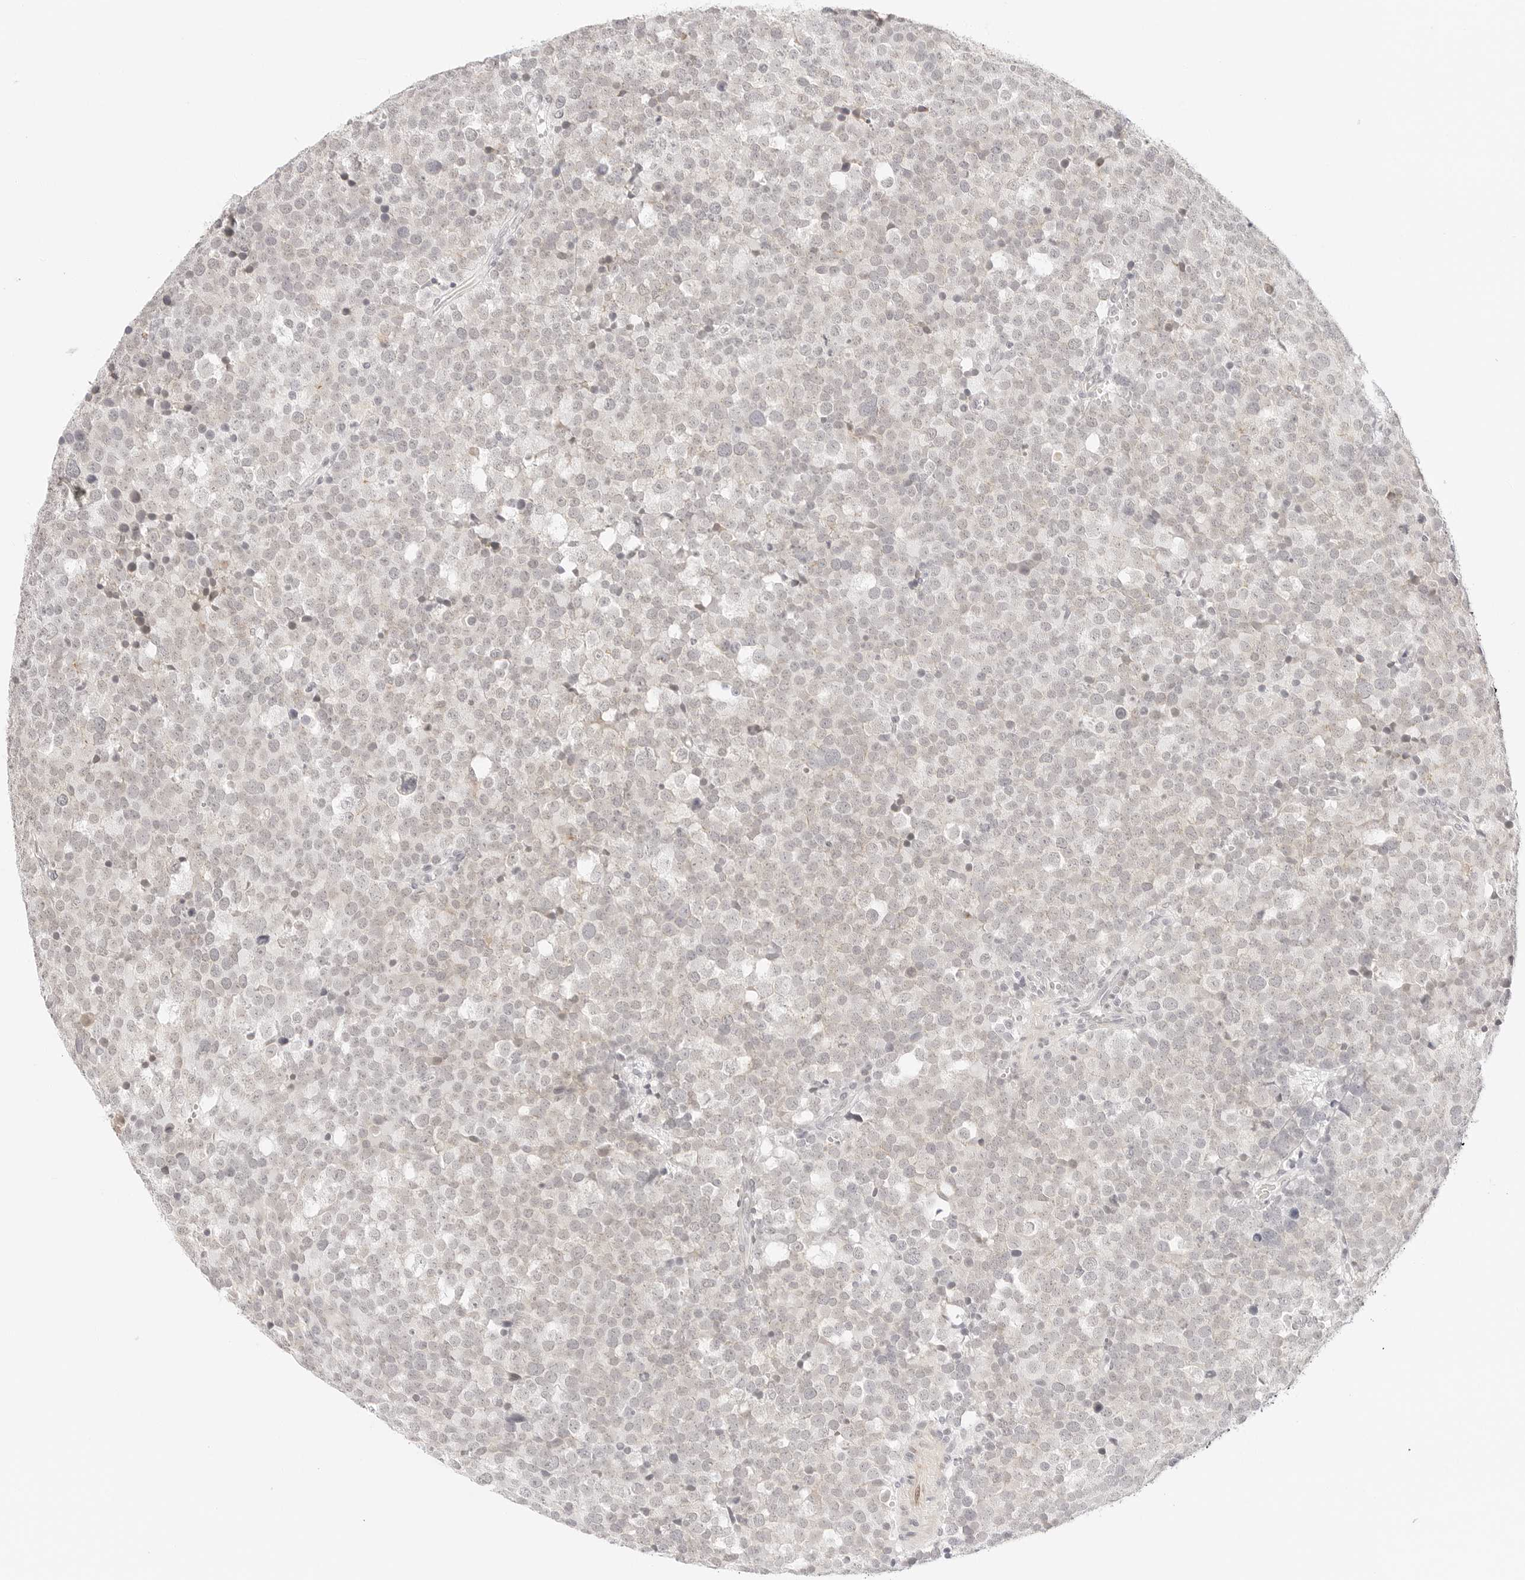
{"staining": {"intensity": "negative", "quantity": "none", "location": "none"}, "tissue": "testis cancer", "cell_type": "Tumor cells", "image_type": "cancer", "snomed": [{"axis": "morphology", "description": "Seminoma, NOS"}, {"axis": "topography", "description": "Testis"}], "caption": "This is a photomicrograph of immunohistochemistry (IHC) staining of testis cancer, which shows no staining in tumor cells.", "gene": "XKR4", "patient": {"sex": "male", "age": 71}}